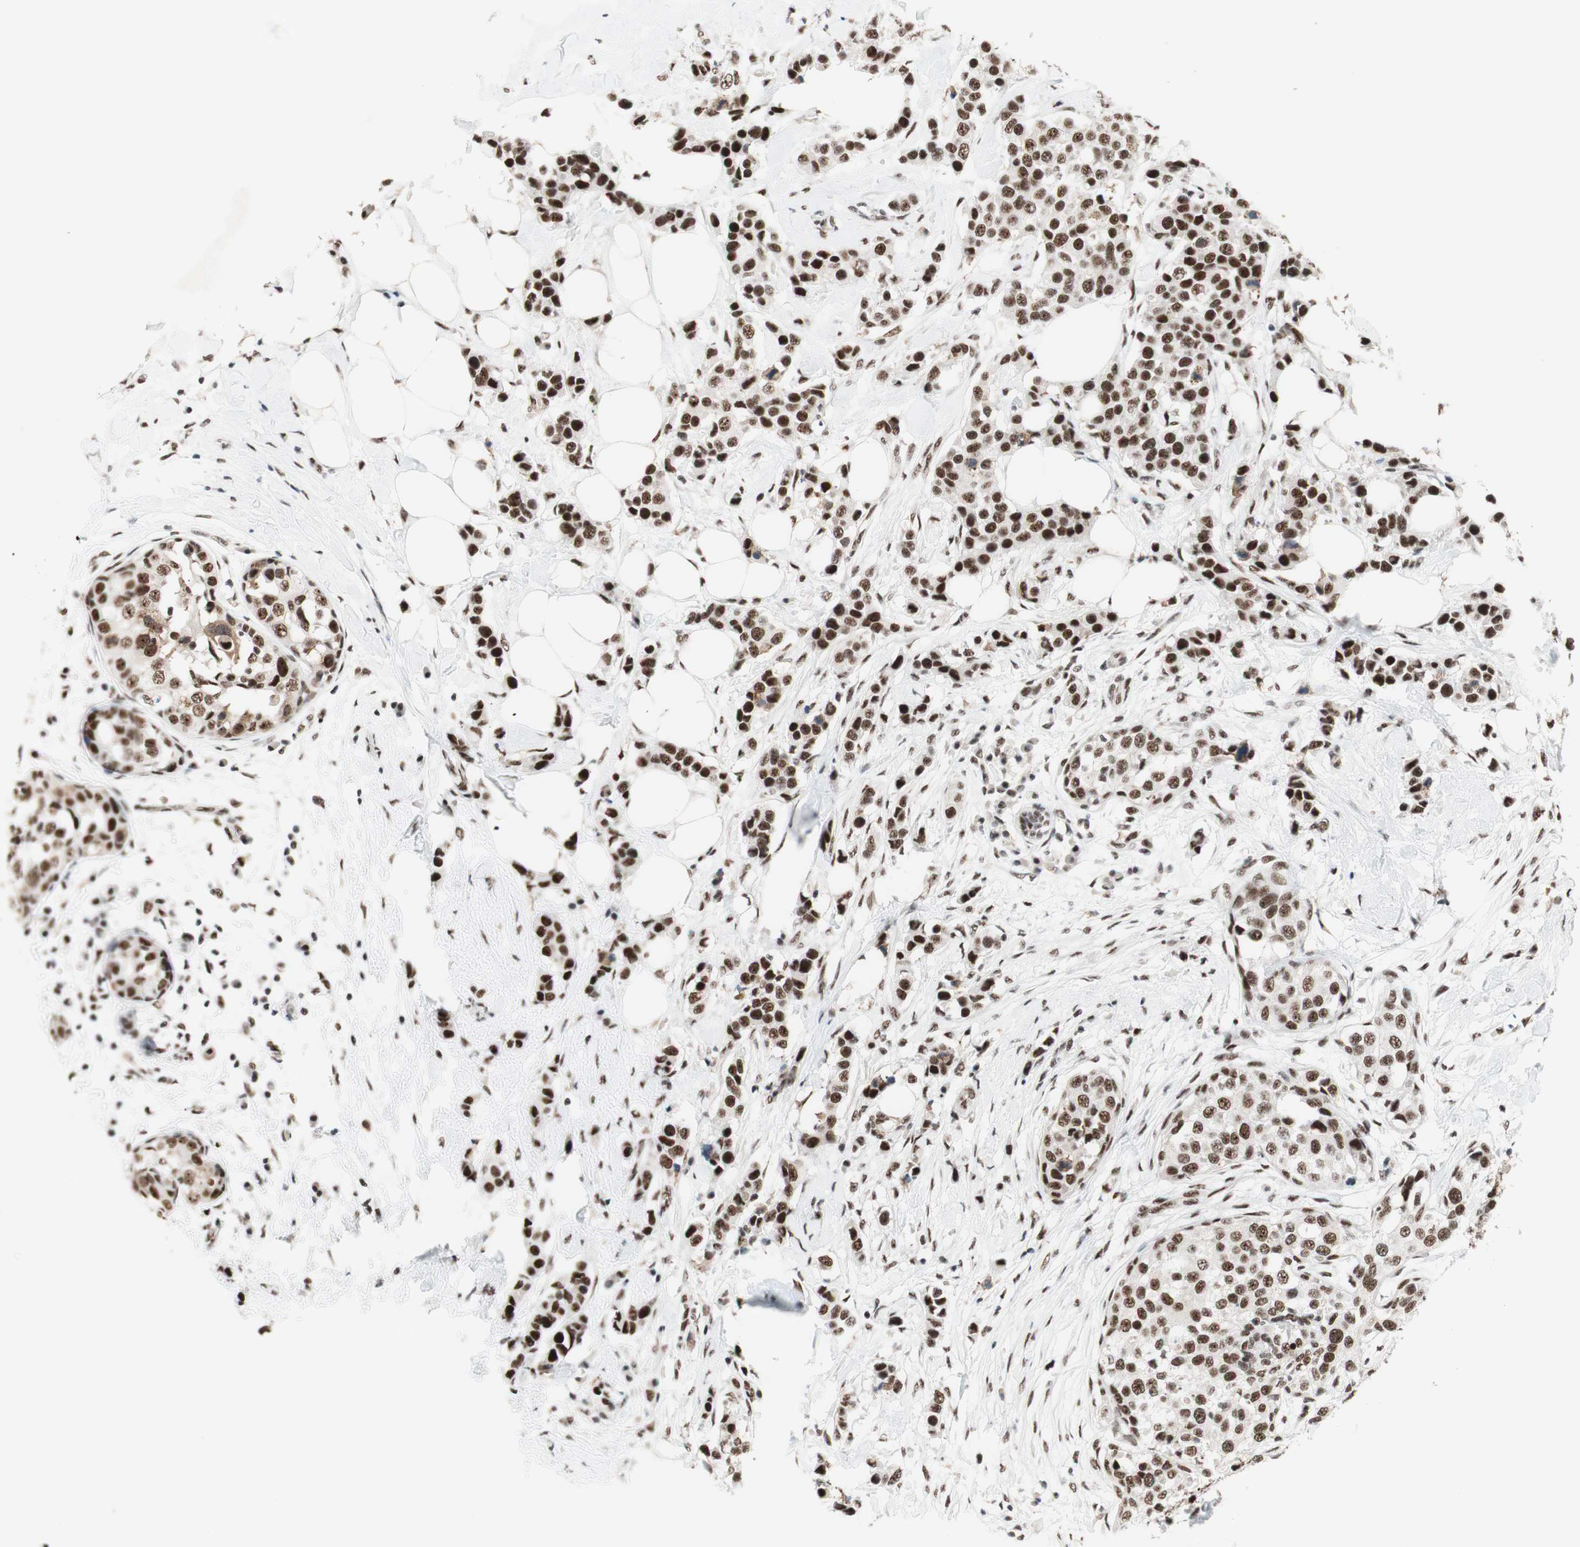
{"staining": {"intensity": "strong", "quantity": ">75%", "location": "nuclear"}, "tissue": "breast cancer", "cell_type": "Tumor cells", "image_type": "cancer", "snomed": [{"axis": "morphology", "description": "Normal tissue, NOS"}, {"axis": "morphology", "description": "Duct carcinoma"}, {"axis": "topography", "description": "Breast"}], "caption": "A micrograph showing strong nuclear expression in about >75% of tumor cells in breast cancer (infiltrating ductal carcinoma), as visualized by brown immunohistochemical staining.", "gene": "PRPF19", "patient": {"sex": "female", "age": 50}}